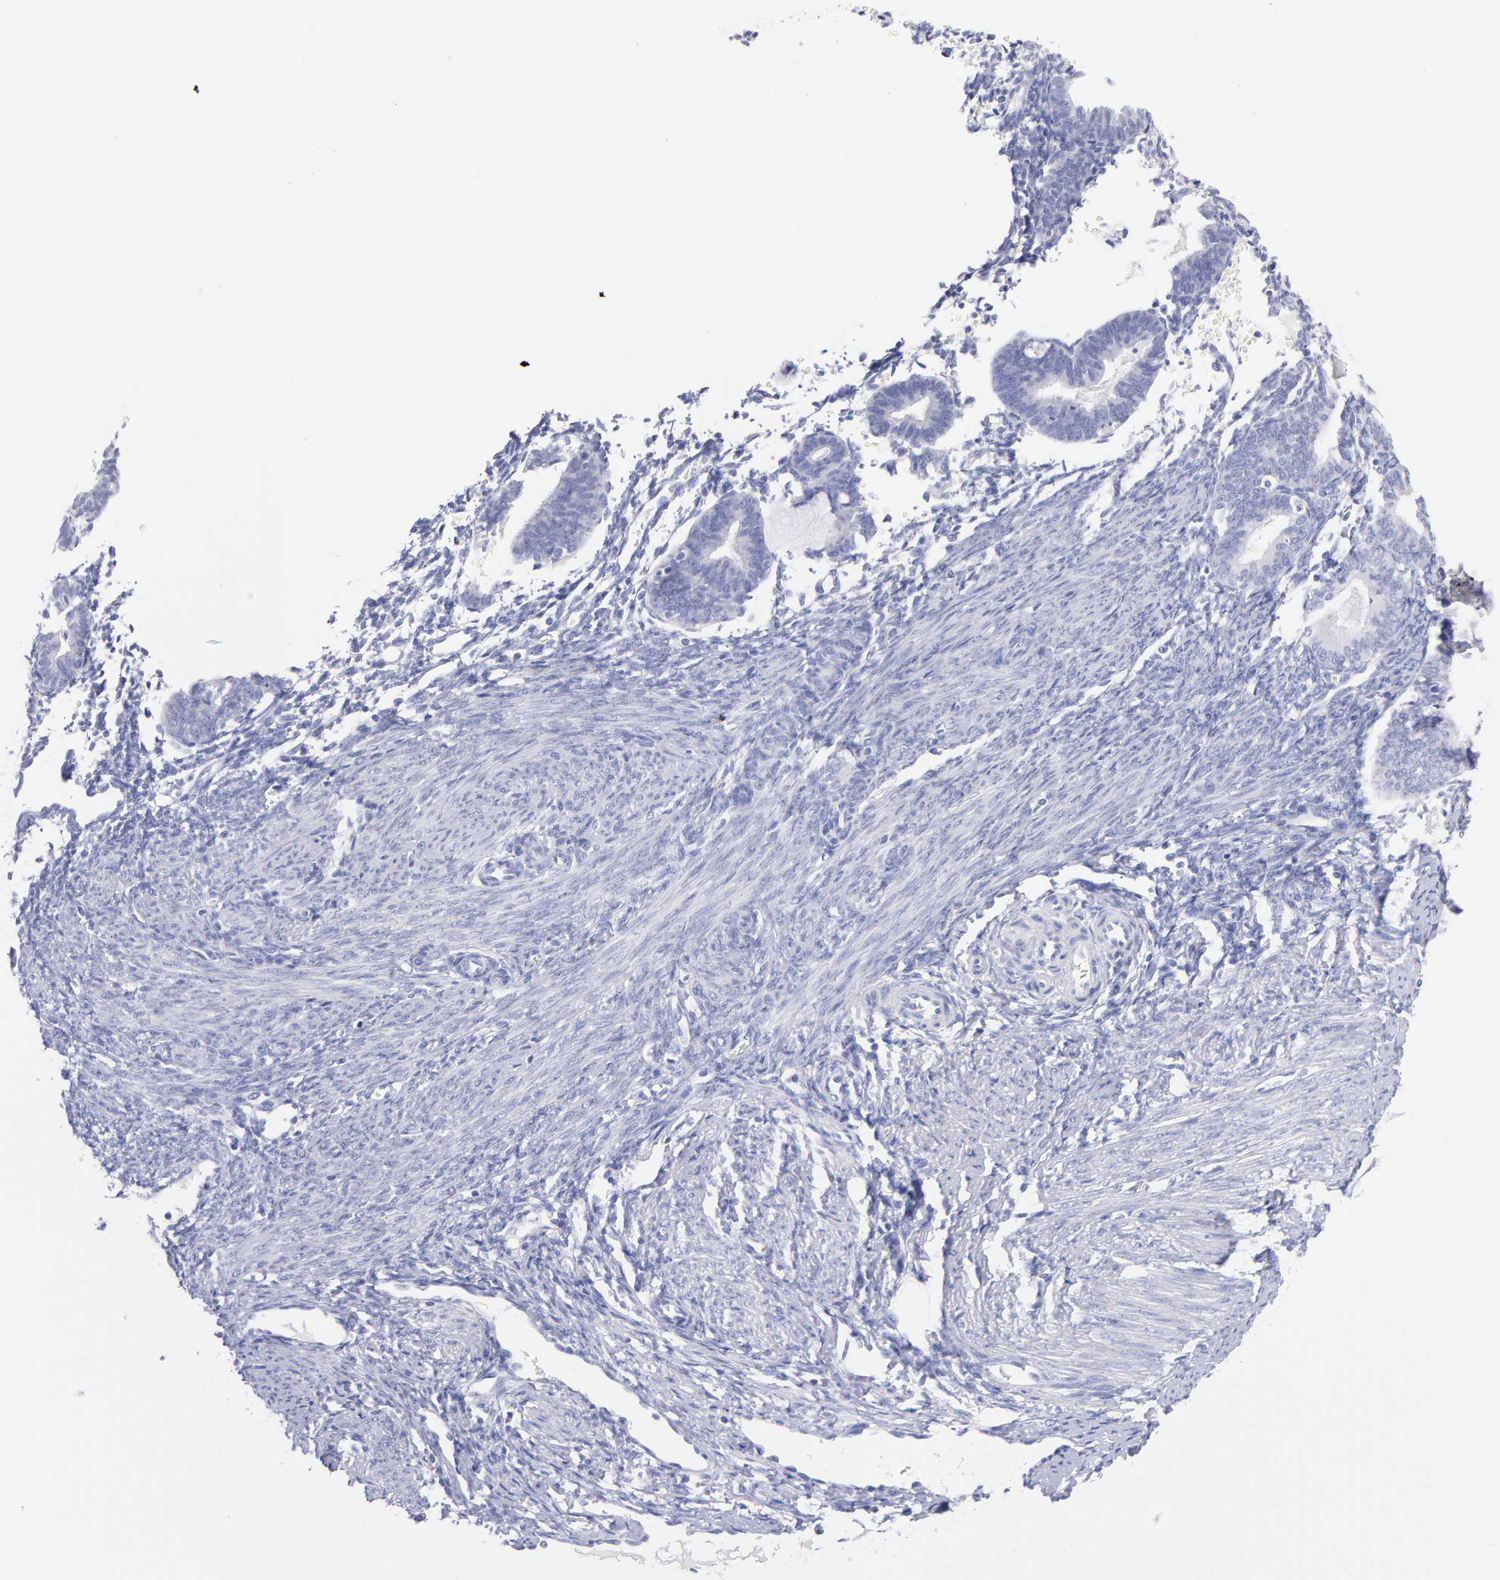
{"staining": {"intensity": "negative", "quantity": "none", "location": "none"}, "tissue": "endometrium", "cell_type": "Cells in endometrial stroma", "image_type": "normal", "snomed": [{"axis": "morphology", "description": "Normal tissue, NOS"}, {"axis": "topography", "description": "Endometrium"}], "caption": "Immunohistochemistry photomicrograph of benign endometrium: endometrium stained with DAB exhibits no significant protein staining in cells in endometrial stroma.", "gene": "SCGN", "patient": {"sex": "female", "age": 61}}